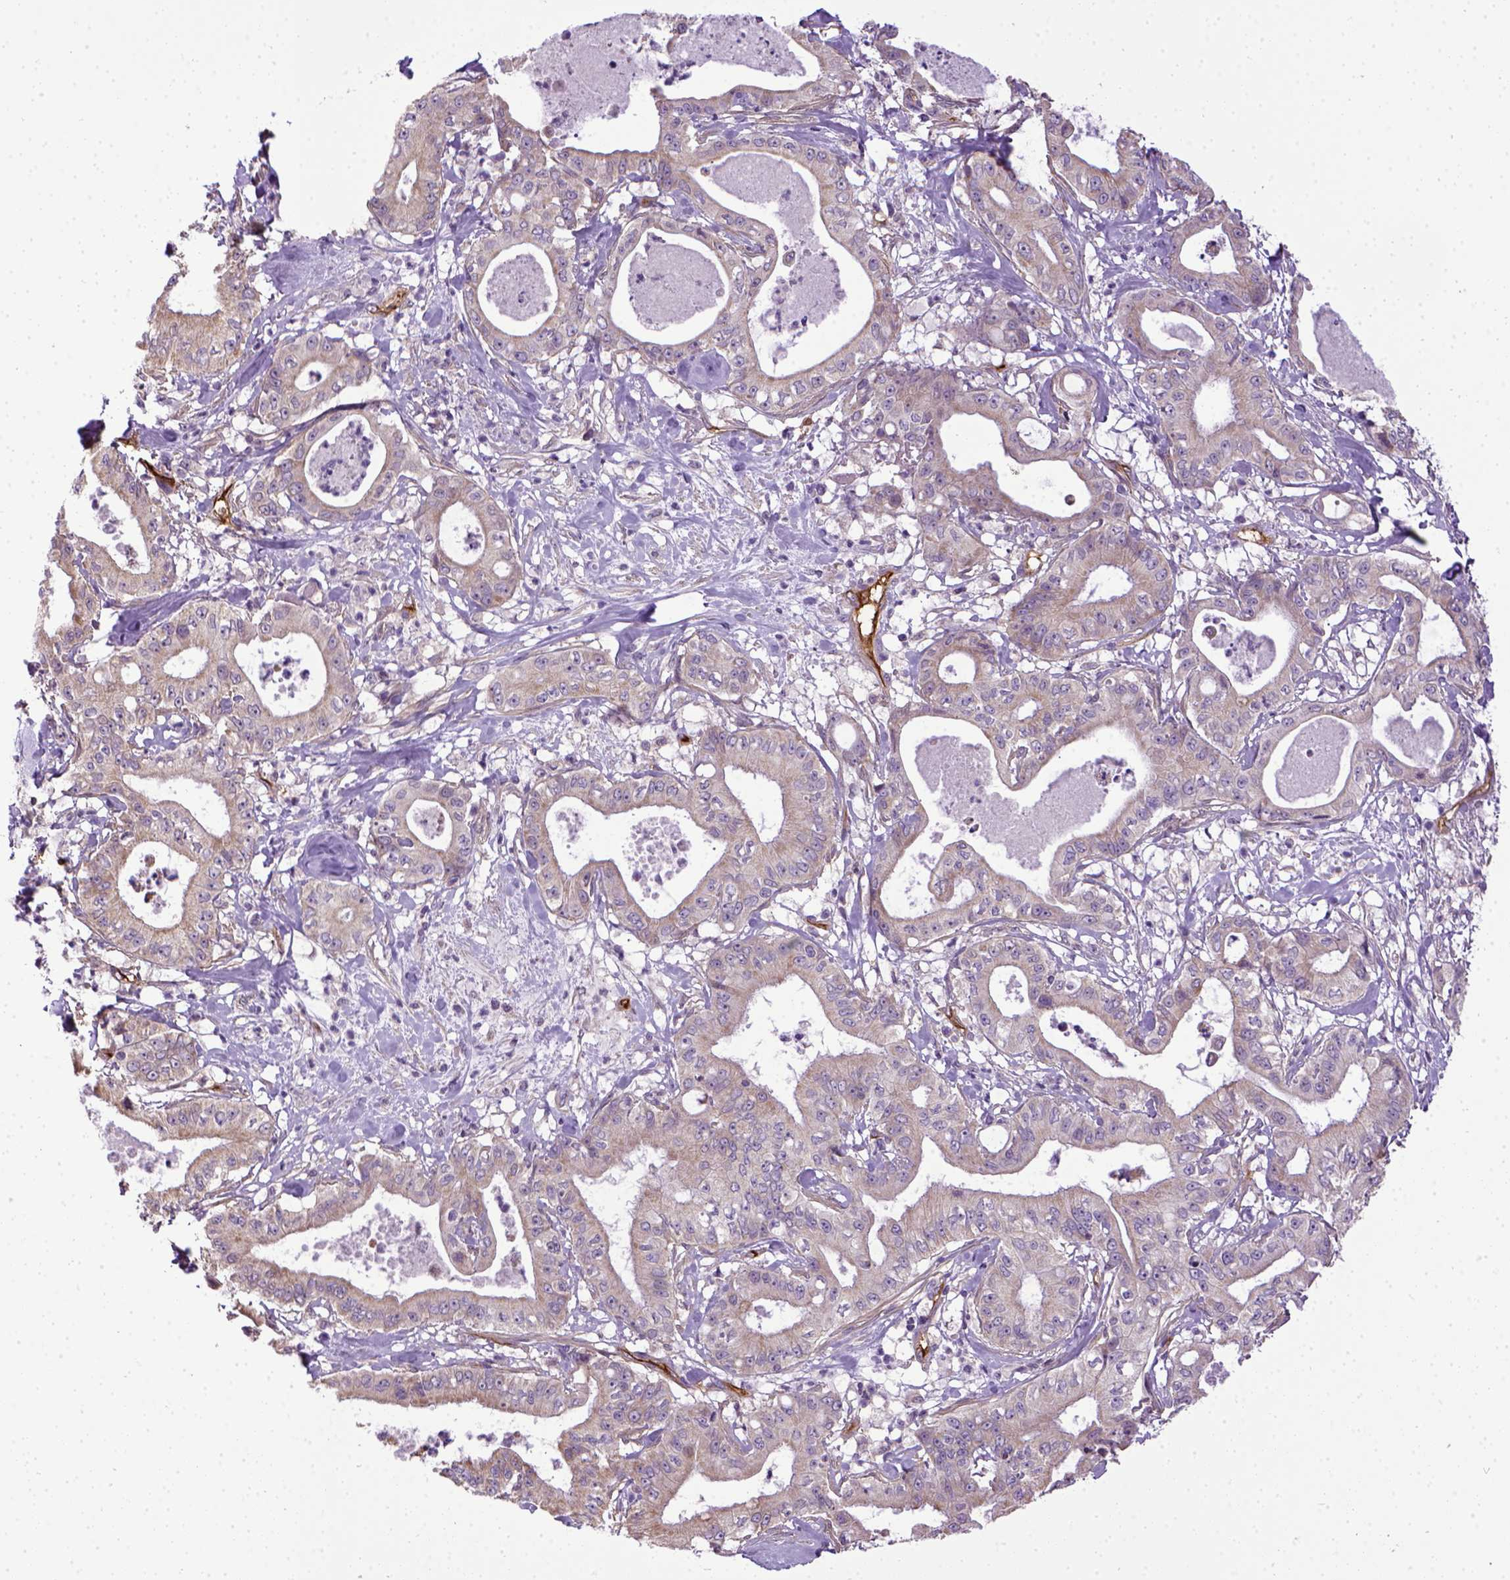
{"staining": {"intensity": "weak", "quantity": "25%-75%", "location": "cytoplasmic/membranous"}, "tissue": "pancreatic cancer", "cell_type": "Tumor cells", "image_type": "cancer", "snomed": [{"axis": "morphology", "description": "Adenocarcinoma, NOS"}, {"axis": "topography", "description": "Pancreas"}], "caption": "Immunohistochemistry (IHC) (DAB (3,3'-diaminobenzidine)) staining of human adenocarcinoma (pancreatic) demonstrates weak cytoplasmic/membranous protein staining in about 25%-75% of tumor cells.", "gene": "ENG", "patient": {"sex": "male", "age": 71}}